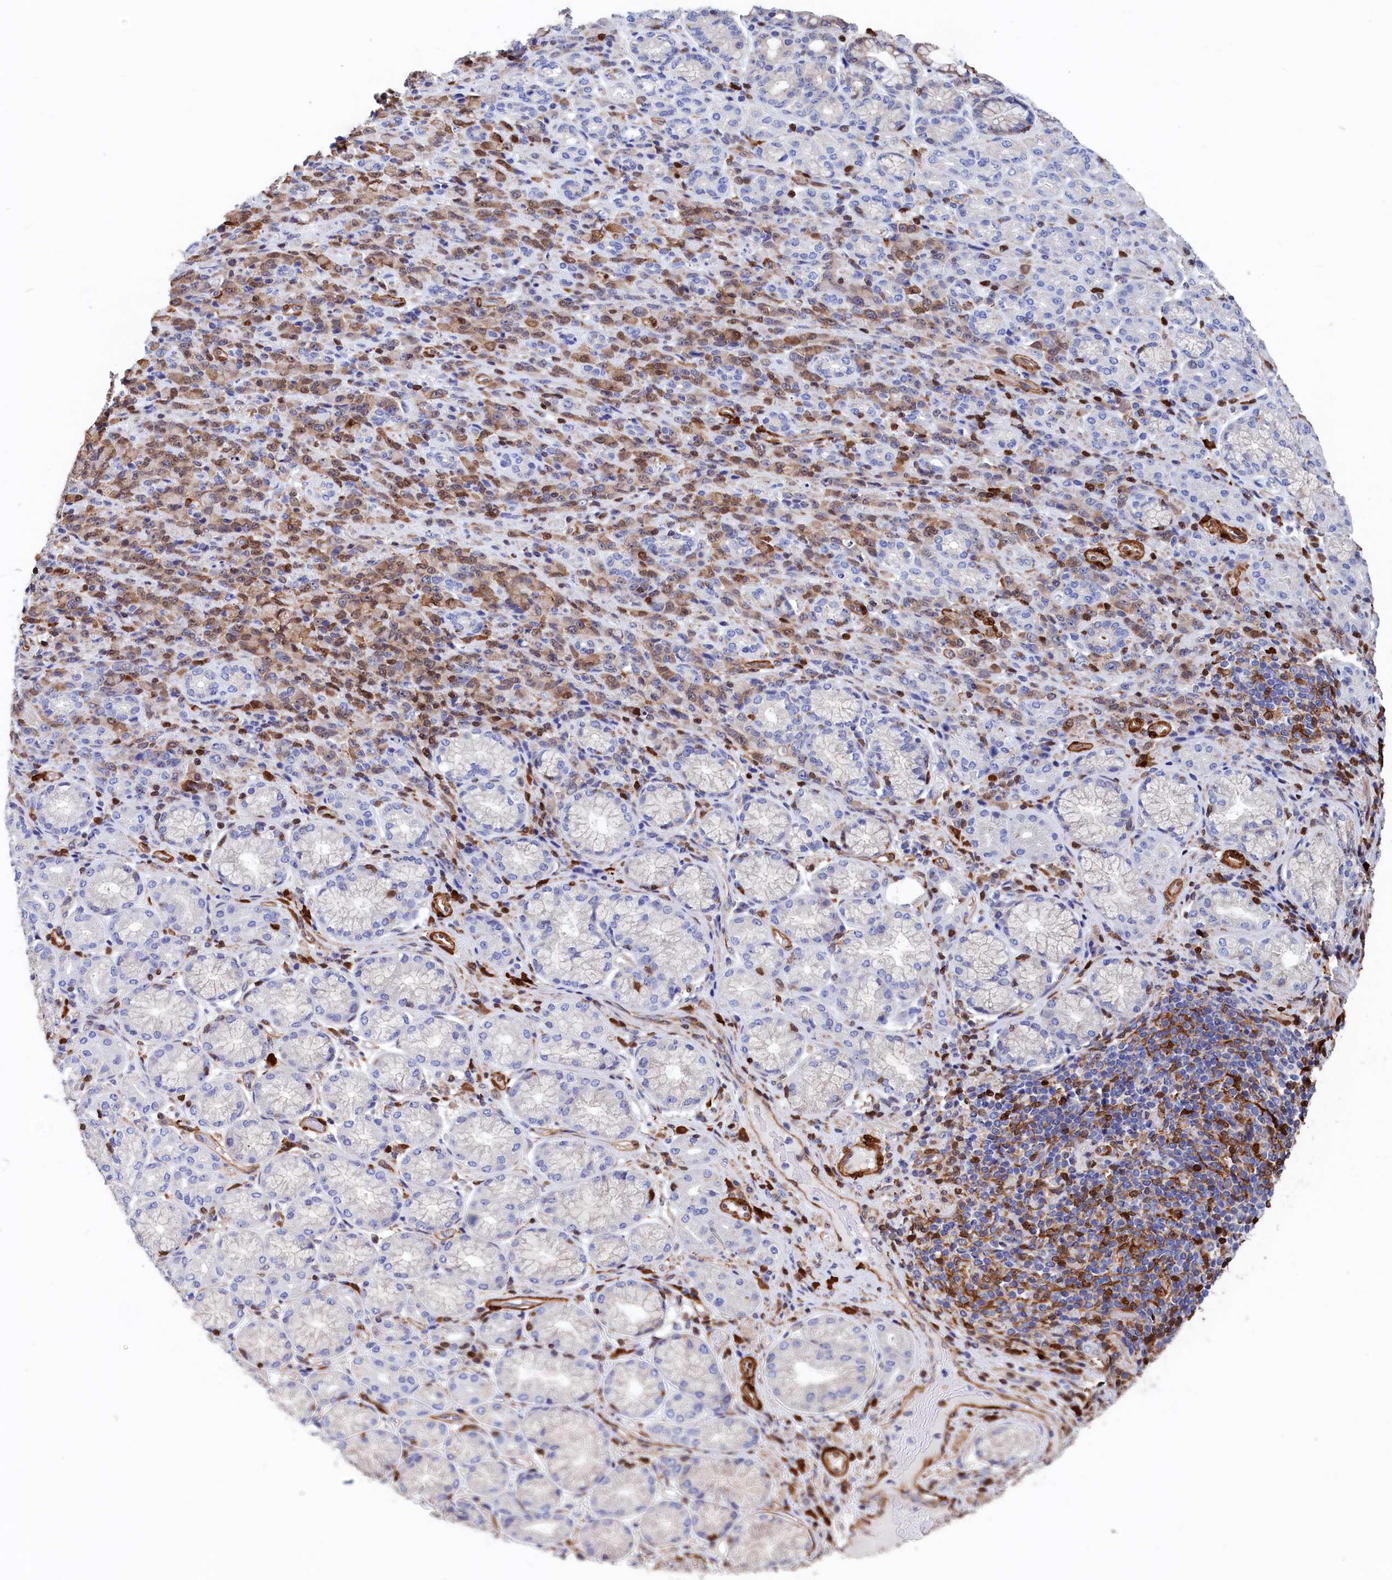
{"staining": {"intensity": "moderate", "quantity": "25%-75%", "location": "cytoplasmic/membranous,nuclear"}, "tissue": "stomach cancer", "cell_type": "Tumor cells", "image_type": "cancer", "snomed": [{"axis": "morphology", "description": "Adenocarcinoma, NOS"}, {"axis": "topography", "description": "Stomach"}], "caption": "Moderate cytoplasmic/membranous and nuclear protein staining is appreciated in about 25%-75% of tumor cells in stomach adenocarcinoma.", "gene": "CRIP1", "patient": {"sex": "female", "age": 79}}